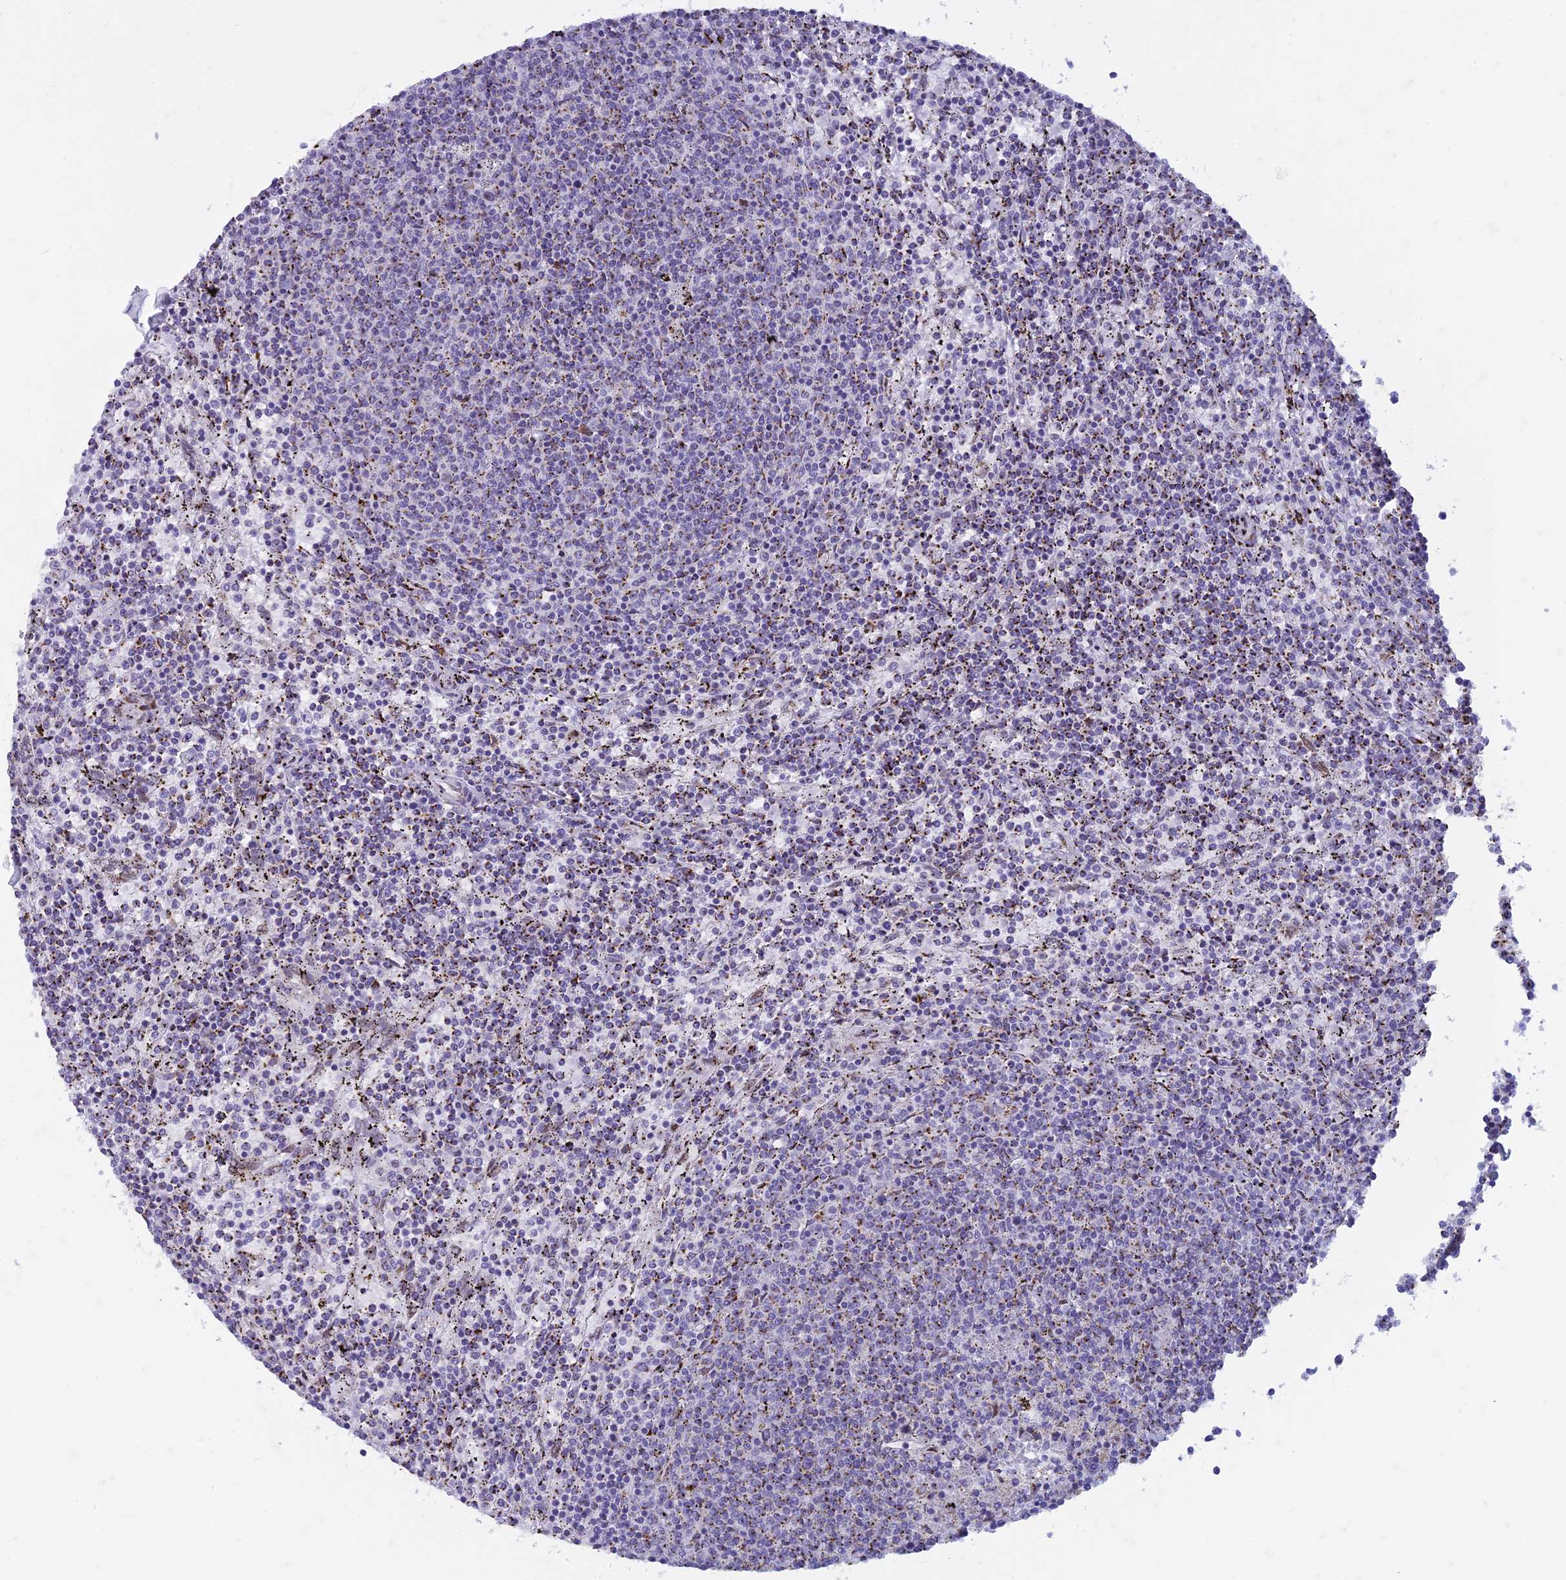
{"staining": {"intensity": "moderate", "quantity": "<25%", "location": "cytoplasmic/membranous"}, "tissue": "lymphoma", "cell_type": "Tumor cells", "image_type": "cancer", "snomed": [{"axis": "morphology", "description": "Malignant lymphoma, non-Hodgkin's type, Low grade"}, {"axis": "topography", "description": "Spleen"}], "caption": "The histopathology image shows a brown stain indicating the presence of a protein in the cytoplasmic/membranous of tumor cells in lymphoma.", "gene": "FAM3C", "patient": {"sex": "female", "age": 50}}